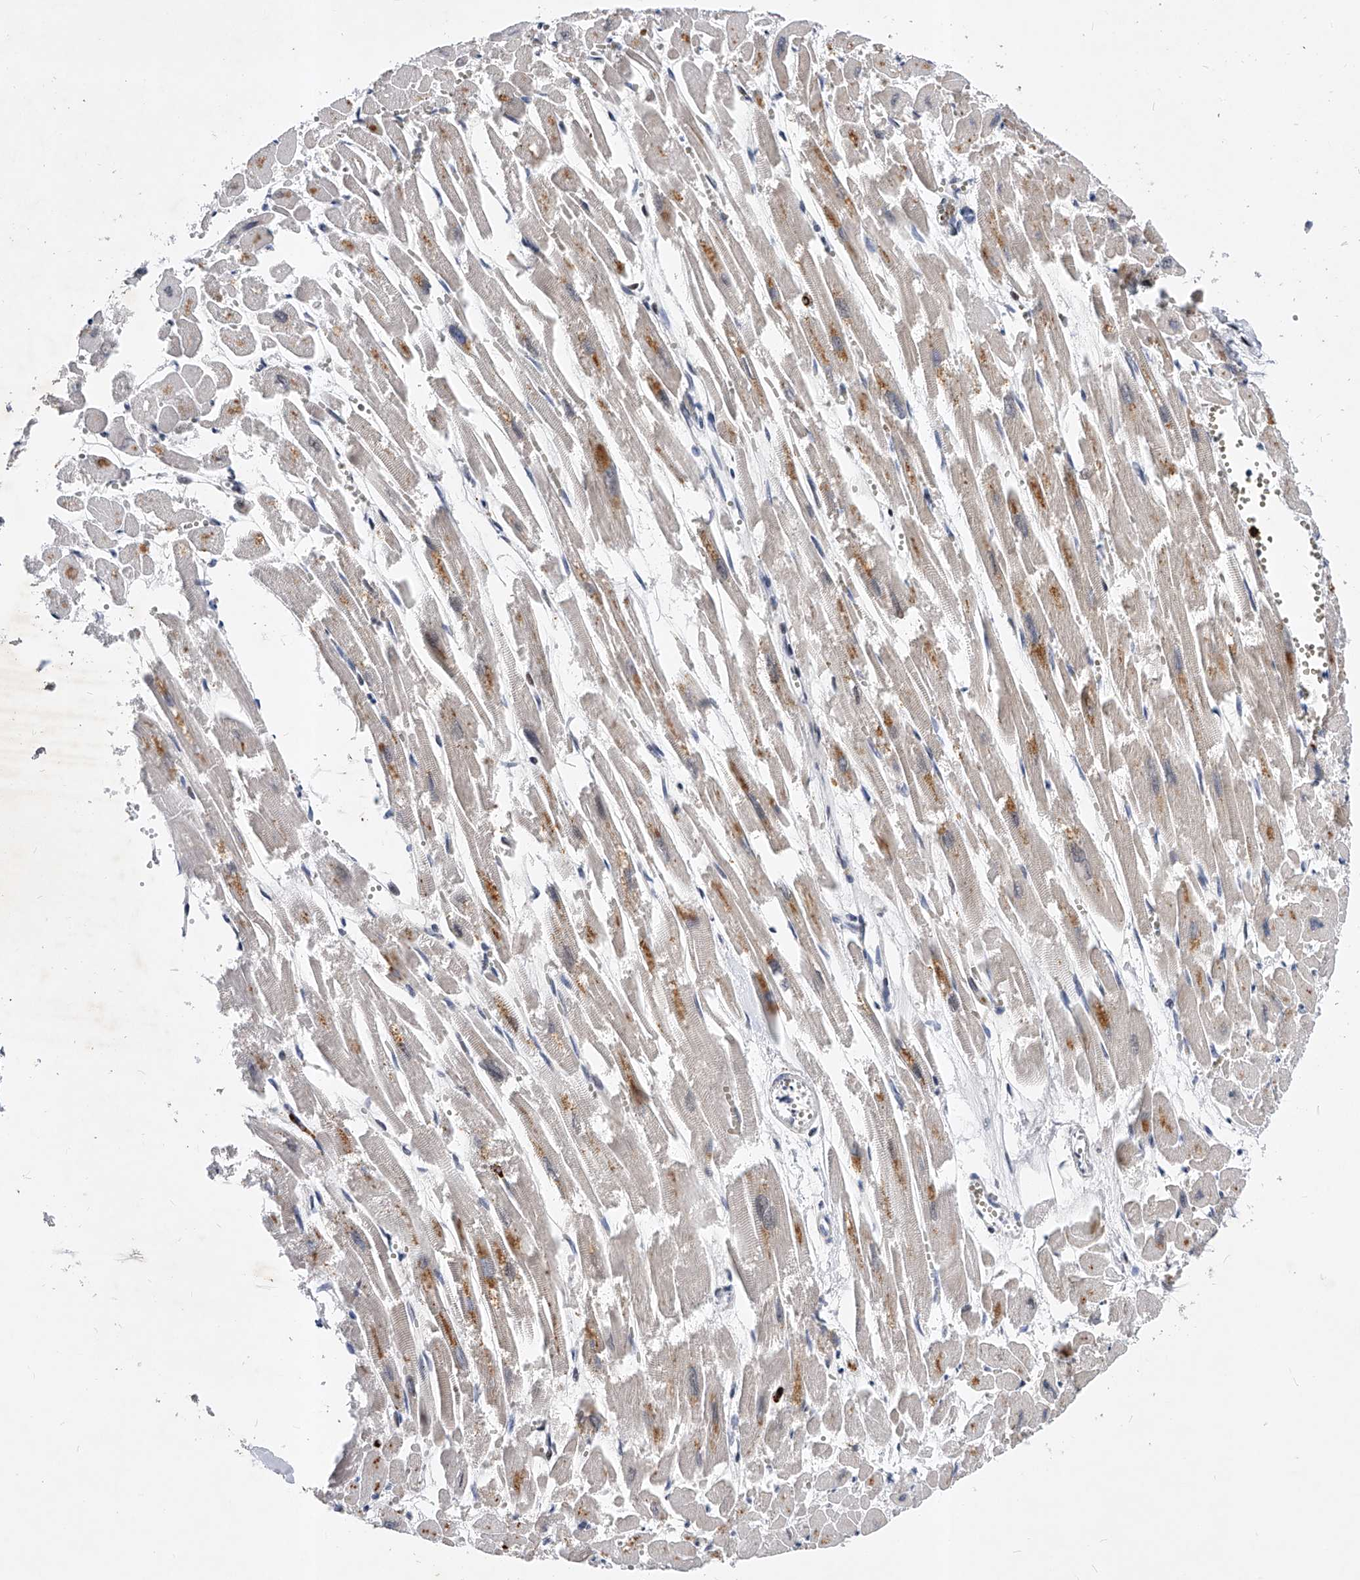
{"staining": {"intensity": "moderate", "quantity": "25%-75%", "location": "cytoplasmic/membranous,nuclear"}, "tissue": "heart muscle", "cell_type": "Cardiomyocytes", "image_type": "normal", "snomed": [{"axis": "morphology", "description": "Normal tissue, NOS"}, {"axis": "topography", "description": "Heart"}], "caption": "About 25%-75% of cardiomyocytes in unremarkable human heart muscle display moderate cytoplasmic/membranous,nuclear protein staining as visualized by brown immunohistochemical staining.", "gene": "TESK2", "patient": {"sex": "male", "age": 54}}